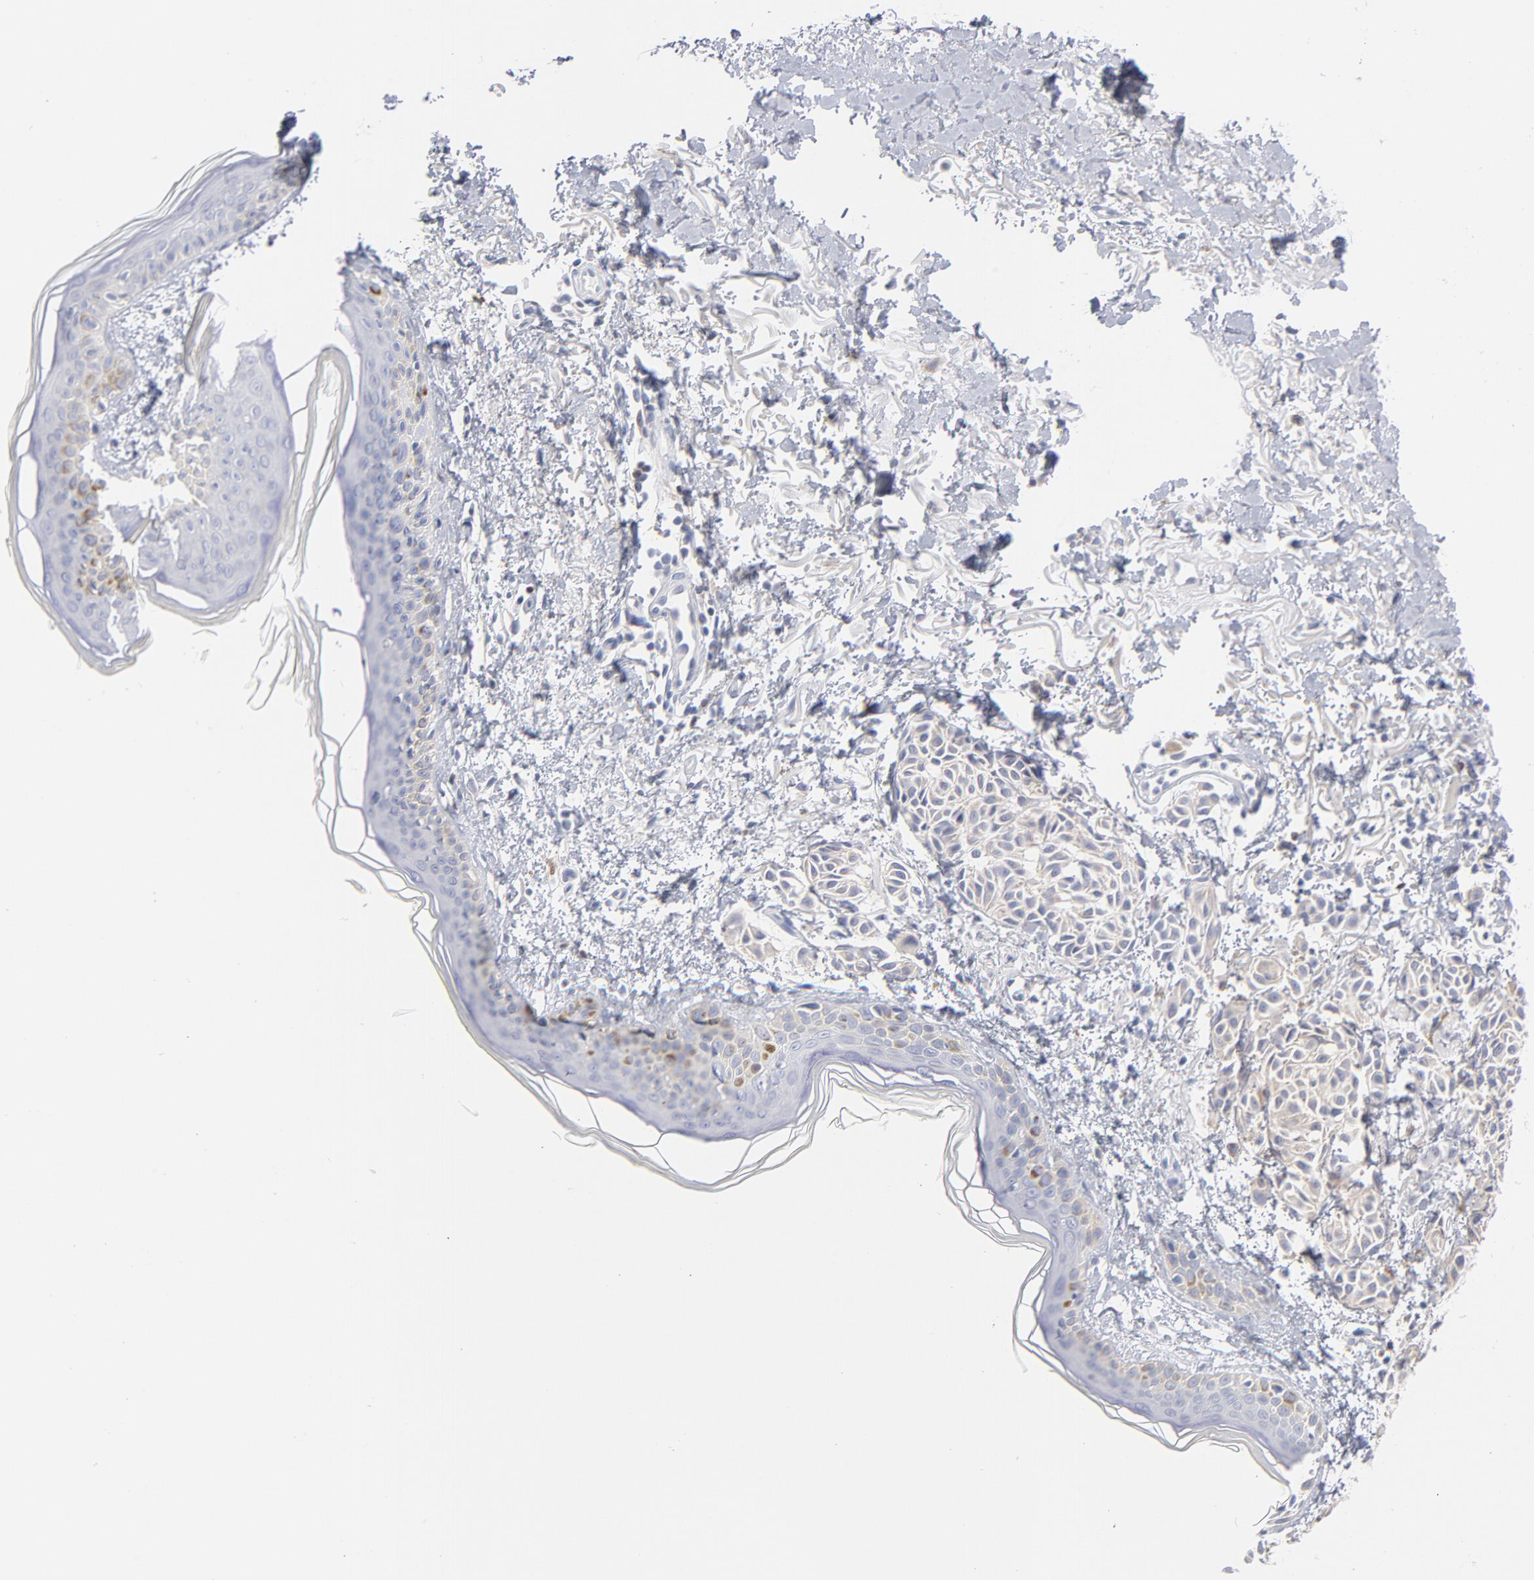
{"staining": {"intensity": "moderate", "quantity": ">75%", "location": "cytoplasmic/membranous"}, "tissue": "melanoma", "cell_type": "Tumor cells", "image_type": "cancer", "snomed": [{"axis": "morphology", "description": "Malignant melanoma, NOS"}, {"axis": "topography", "description": "Skin"}], "caption": "Malignant melanoma stained with DAB IHC shows medium levels of moderate cytoplasmic/membranous expression in approximately >75% of tumor cells.", "gene": "MID1", "patient": {"sex": "male", "age": 76}}